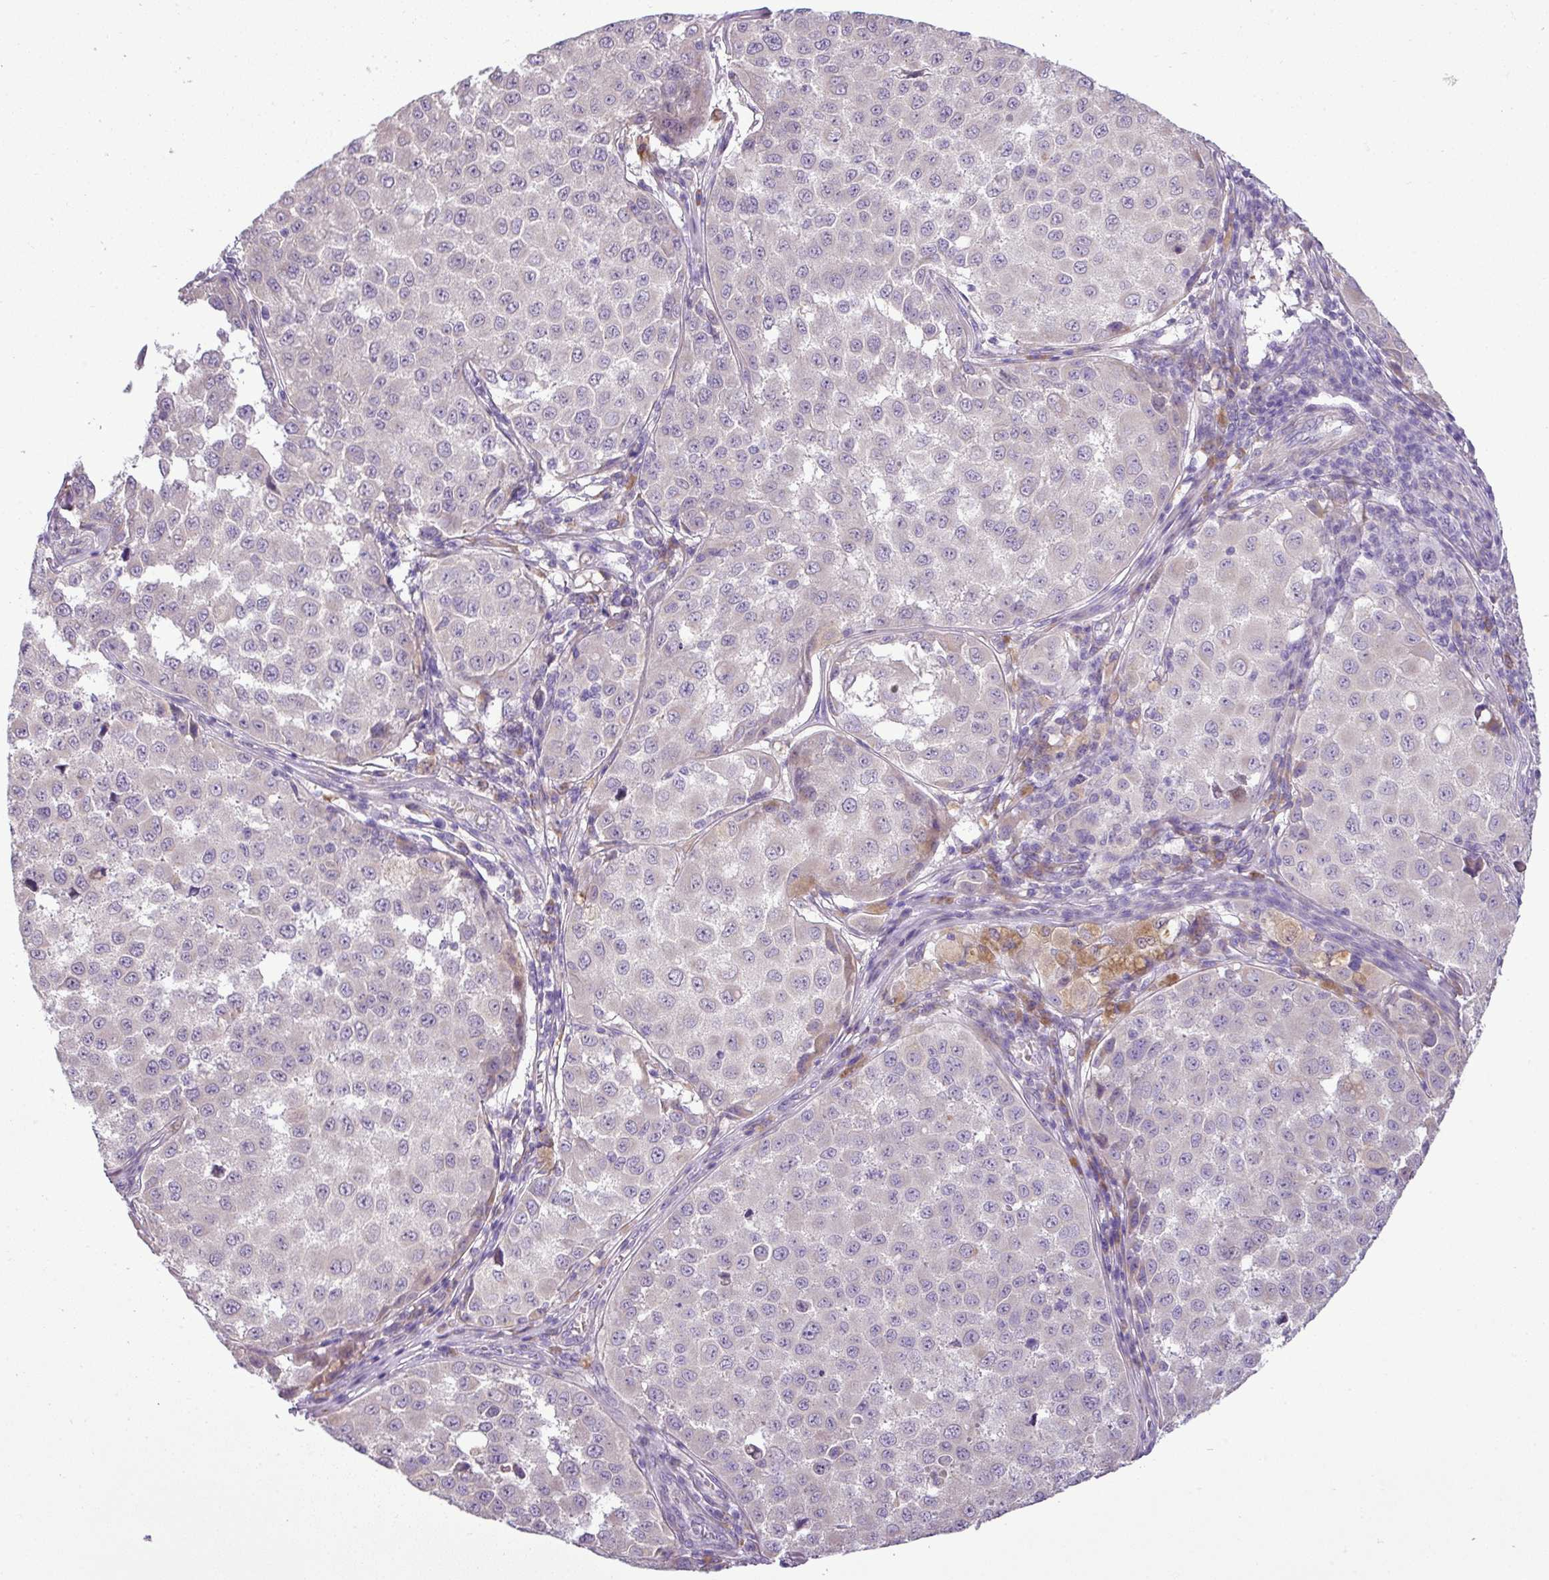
{"staining": {"intensity": "negative", "quantity": "none", "location": "none"}, "tissue": "melanoma", "cell_type": "Tumor cells", "image_type": "cancer", "snomed": [{"axis": "morphology", "description": "Malignant melanoma, NOS"}, {"axis": "topography", "description": "Skin"}], "caption": "A histopathology image of human malignant melanoma is negative for staining in tumor cells. (DAB immunohistochemistry (IHC), high magnification).", "gene": "MOCS3", "patient": {"sex": "male", "age": 64}}